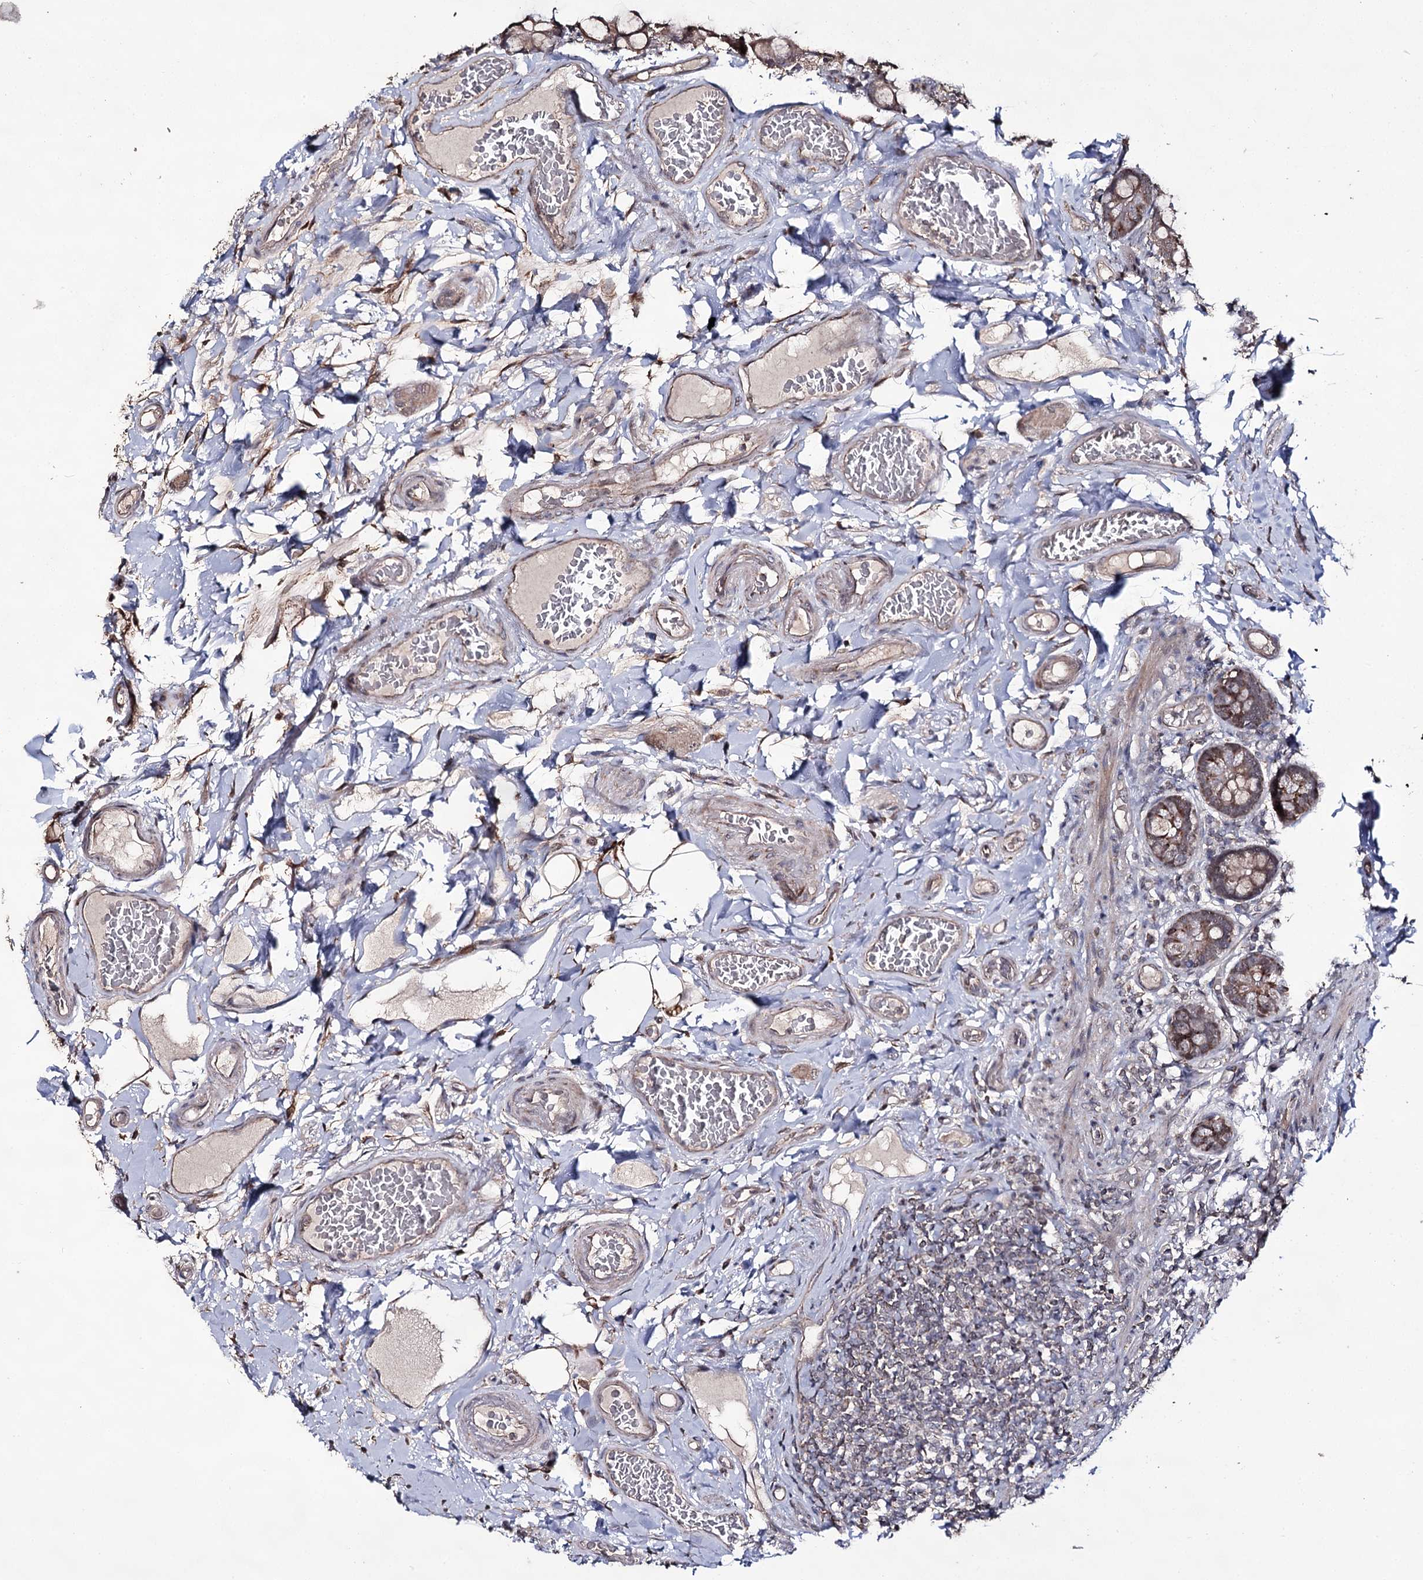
{"staining": {"intensity": "moderate", "quantity": ">75%", "location": "cytoplasmic/membranous"}, "tissue": "small intestine", "cell_type": "Glandular cells", "image_type": "normal", "snomed": [{"axis": "morphology", "description": "Normal tissue, NOS"}, {"axis": "topography", "description": "Small intestine"}], "caption": "A high-resolution histopathology image shows immunohistochemistry (IHC) staining of benign small intestine, which reveals moderate cytoplasmic/membranous positivity in approximately >75% of glandular cells.", "gene": "ACTR6", "patient": {"sex": "female", "age": 64}}